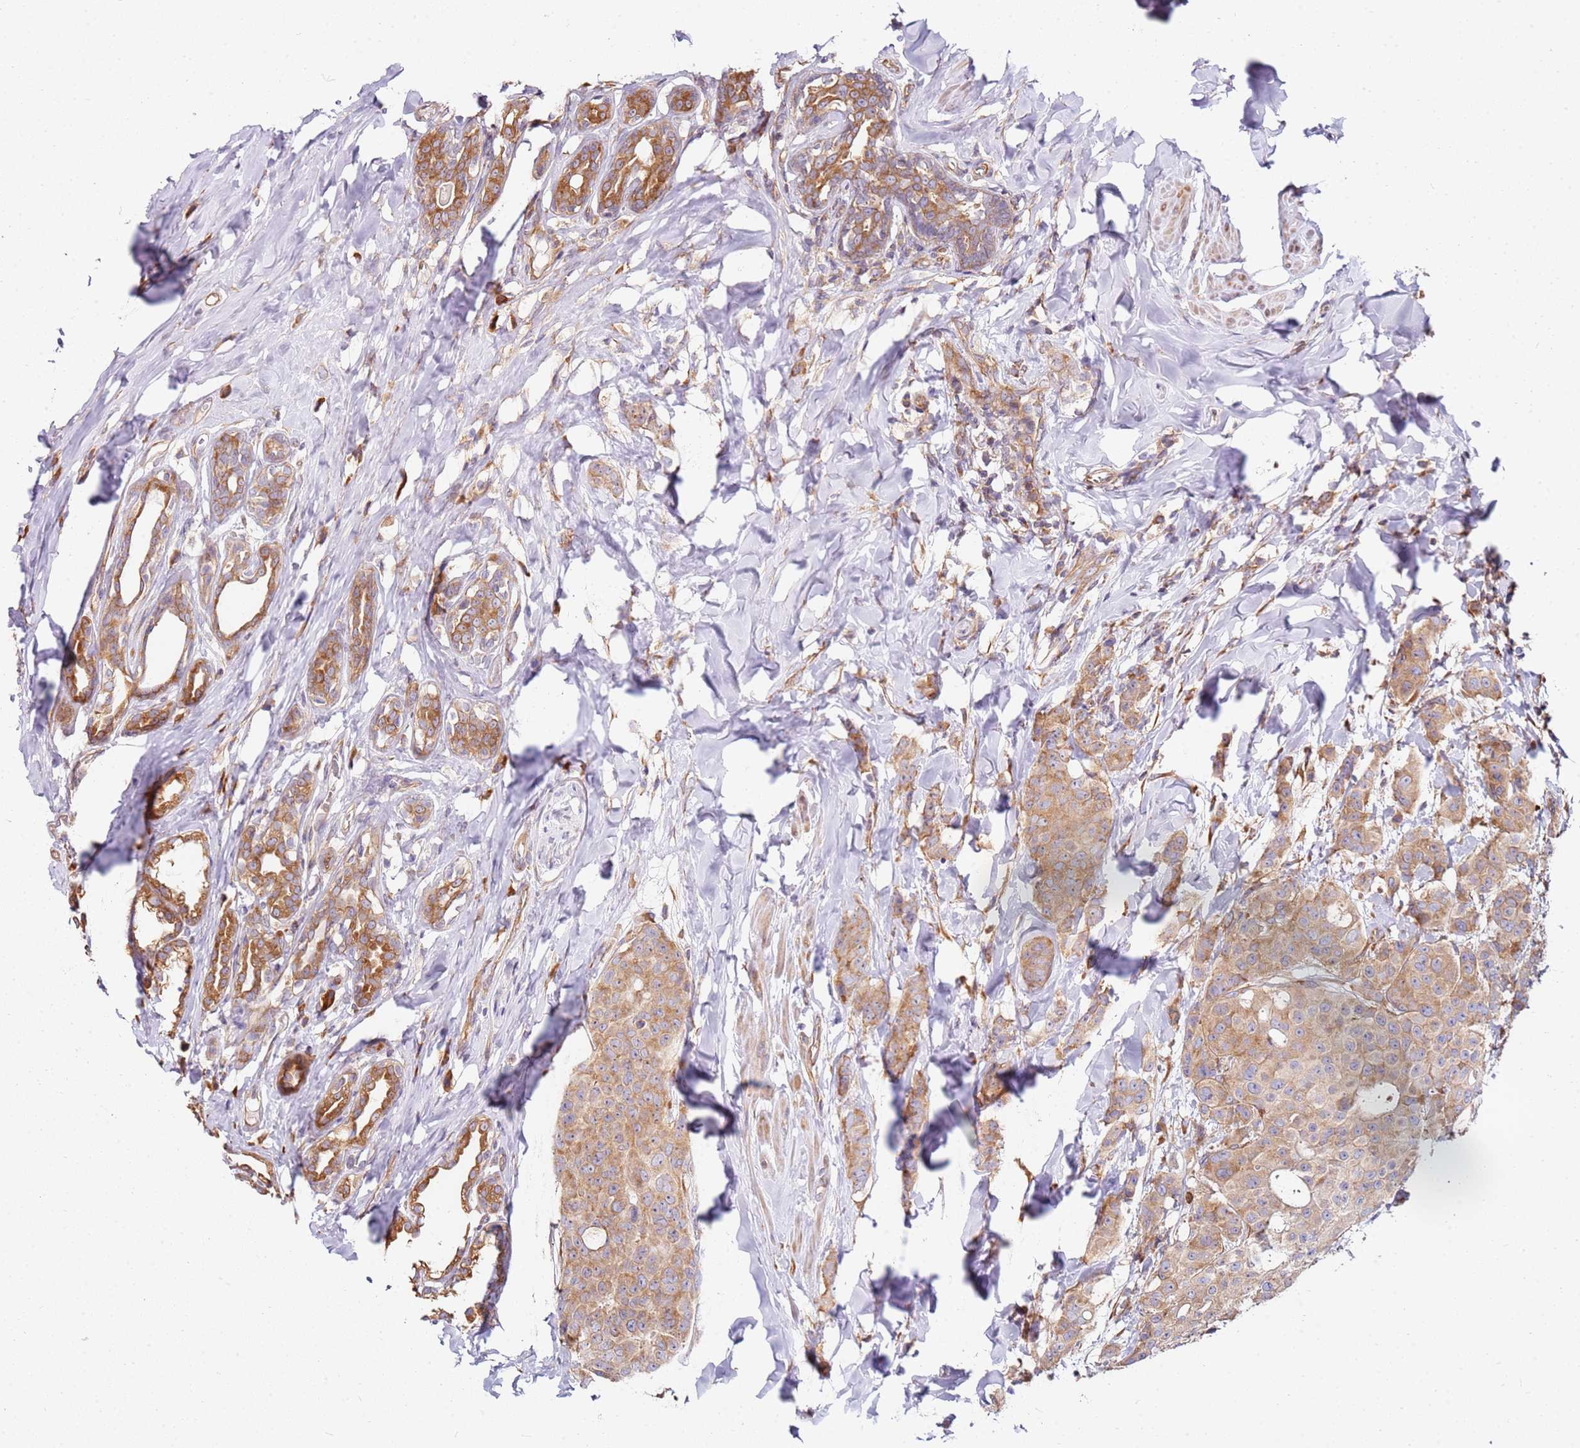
{"staining": {"intensity": "moderate", "quantity": ">75%", "location": "cytoplasmic/membranous"}, "tissue": "breast cancer", "cell_type": "Tumor cells", "image_type": "cancer", "snomed": [{"axis": "morphology", "description": "Duct carcinoma"}, {"axis": "topography", "description": "Breast"}], "caption": "Breast cancer (invasive ductal carcinoma) stained with IHC displays moderate cytoplasmic/membranous staining in approximately >75% of tumor cells.", "gene": "RPS3A", "patient": {"sex": "female", "age": 40}}